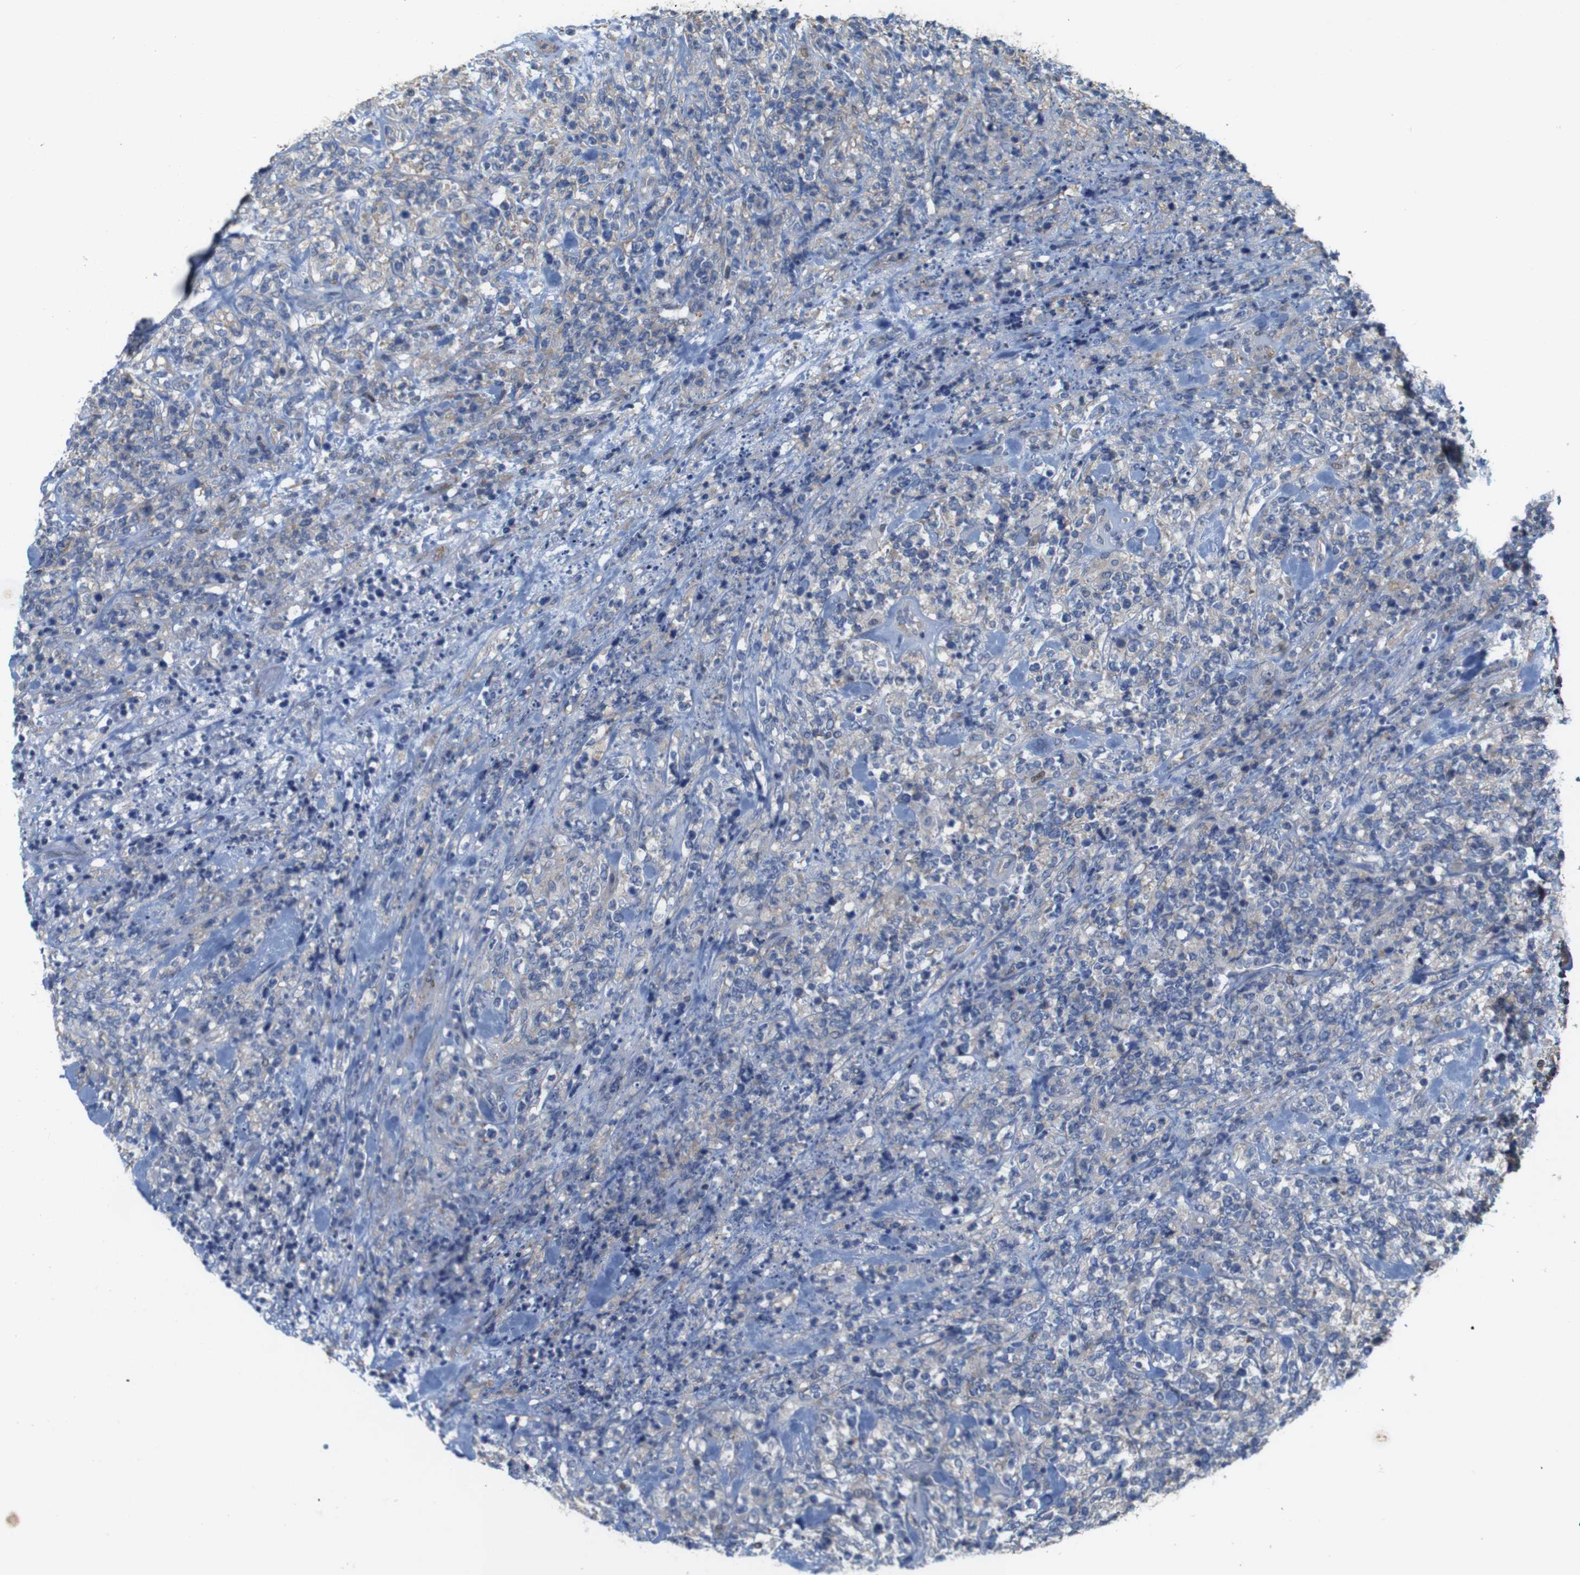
{"staining": {"intensity": "negative", "quantity": "none", "location": "none"}, "tissue": "lymphoma", "cell_type": "Tumor cells", "image_type": "cancer", "snomed": [{"axis": "morphology", "description": "Malignant lymphoma, non-Hodgkin's type, High grade"}, {"axis": "topography", "description": "Soft tissue"}], "caption": "High power microscopy histopathology image of an immunohistochemistry photomicrograph of malignant lymphoma, non-Hodgkin's type (high-grade), revealing no significant positivity in tumor cells. (Stains: DAB immunohistochemistry with hematoxylin counter stain, Microscopy: brightfield microscopy at high magnification).", "gene": "MYEOV", "patient": {"sex": "male", "age": 18}}